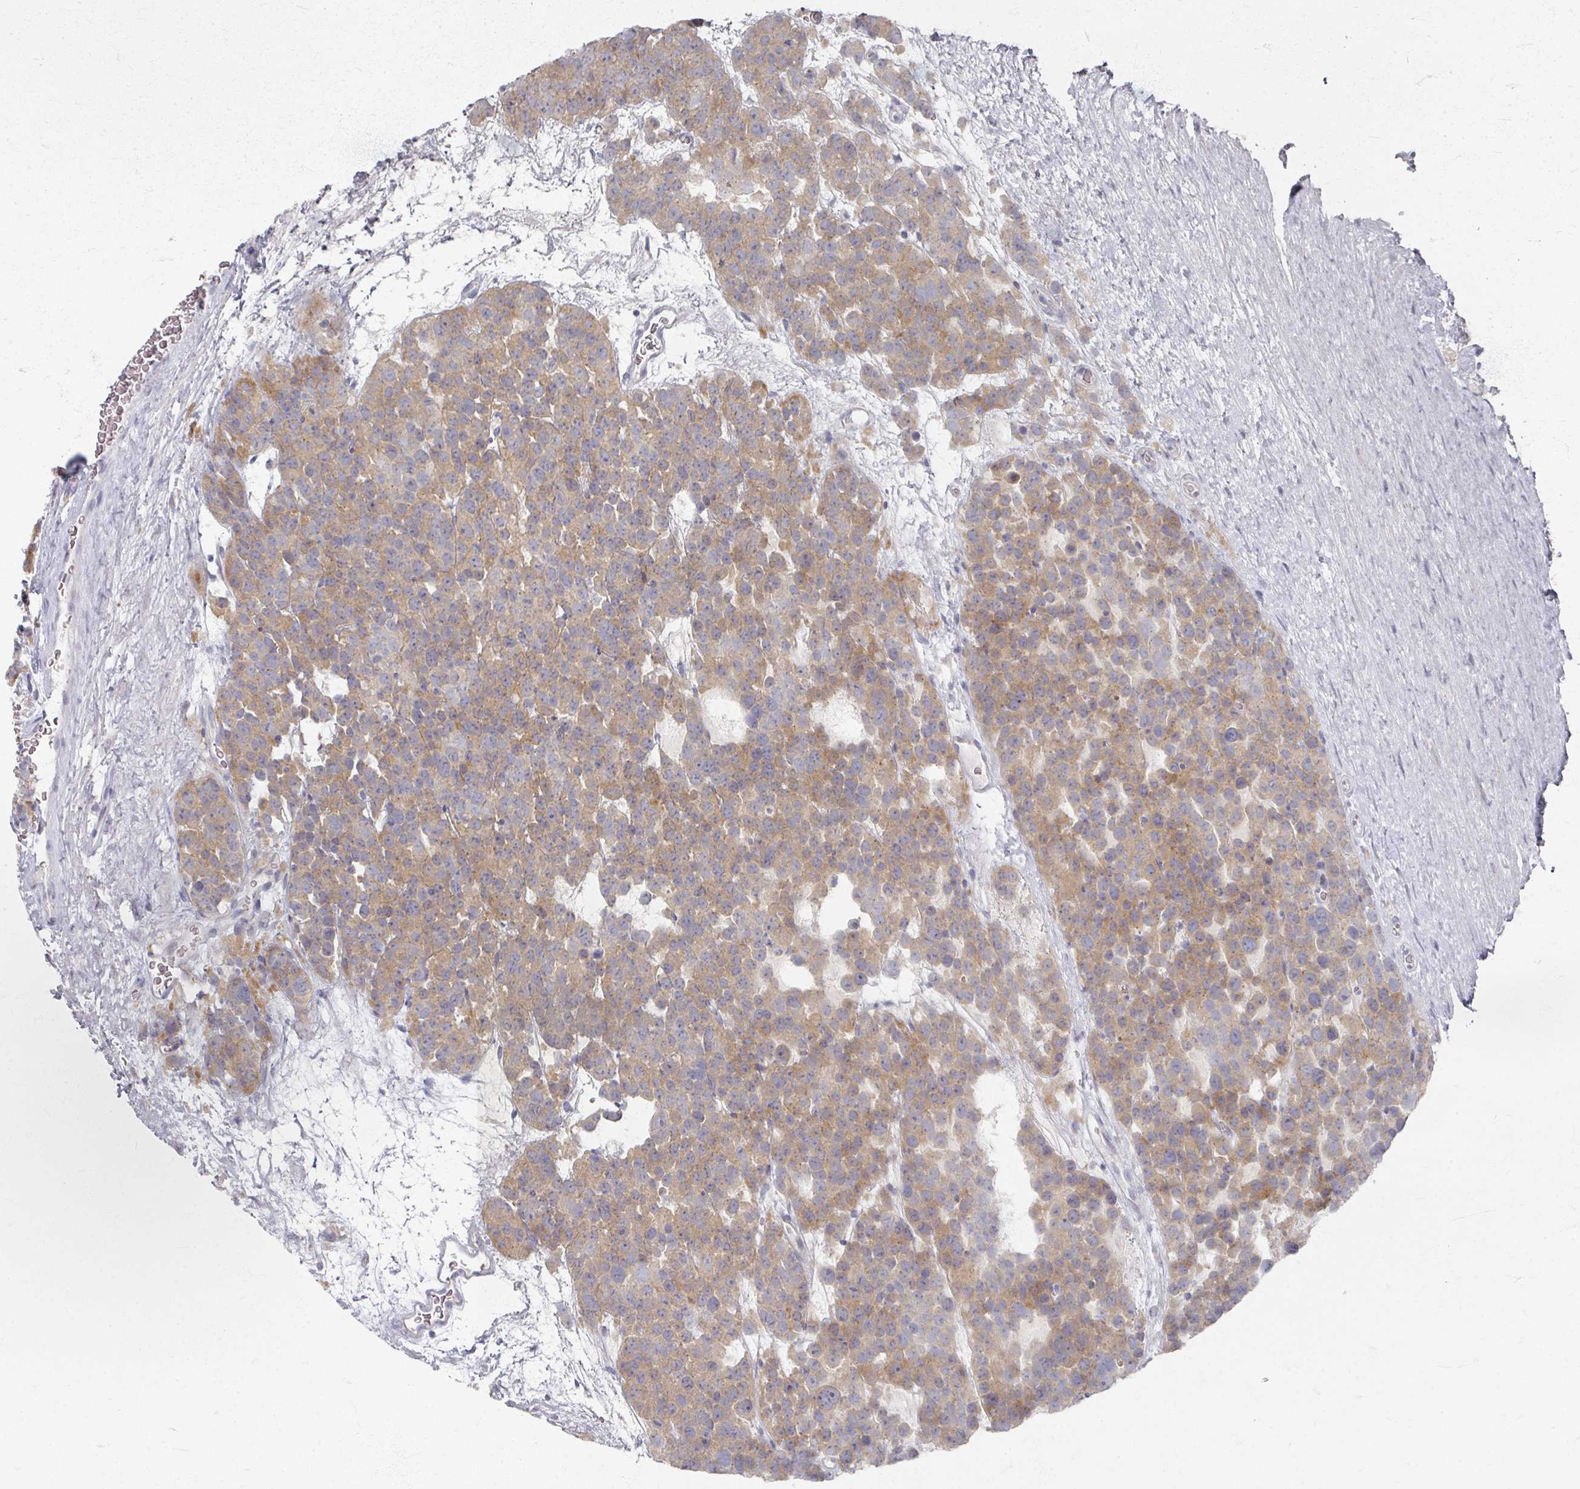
{"staining": {"intensity": "moderate", "quantity": ">75%", "location": "cytoplasmic/membranous"}, "tissue": "testis cancer", "cell_type": "Tumor cells", "image_type": "cancer", "snomed": [{"axis": "morphology", "description": "Seminoma, NOS"}, {"axis": "topography", "description": "Testis"}], "caption": "Tumor cells reveal moderate cytoplasmic/membranous expression in about >75% of cells in testis cancer (seminoma). Using DAB (3,3'-diaminobenzidine) (brown) and hematoxylin (blue) stains, captured at high magnification using brightfield microscopy.", "gene": "TTYH3", "patient": {"sex": "male", "age": 71}}